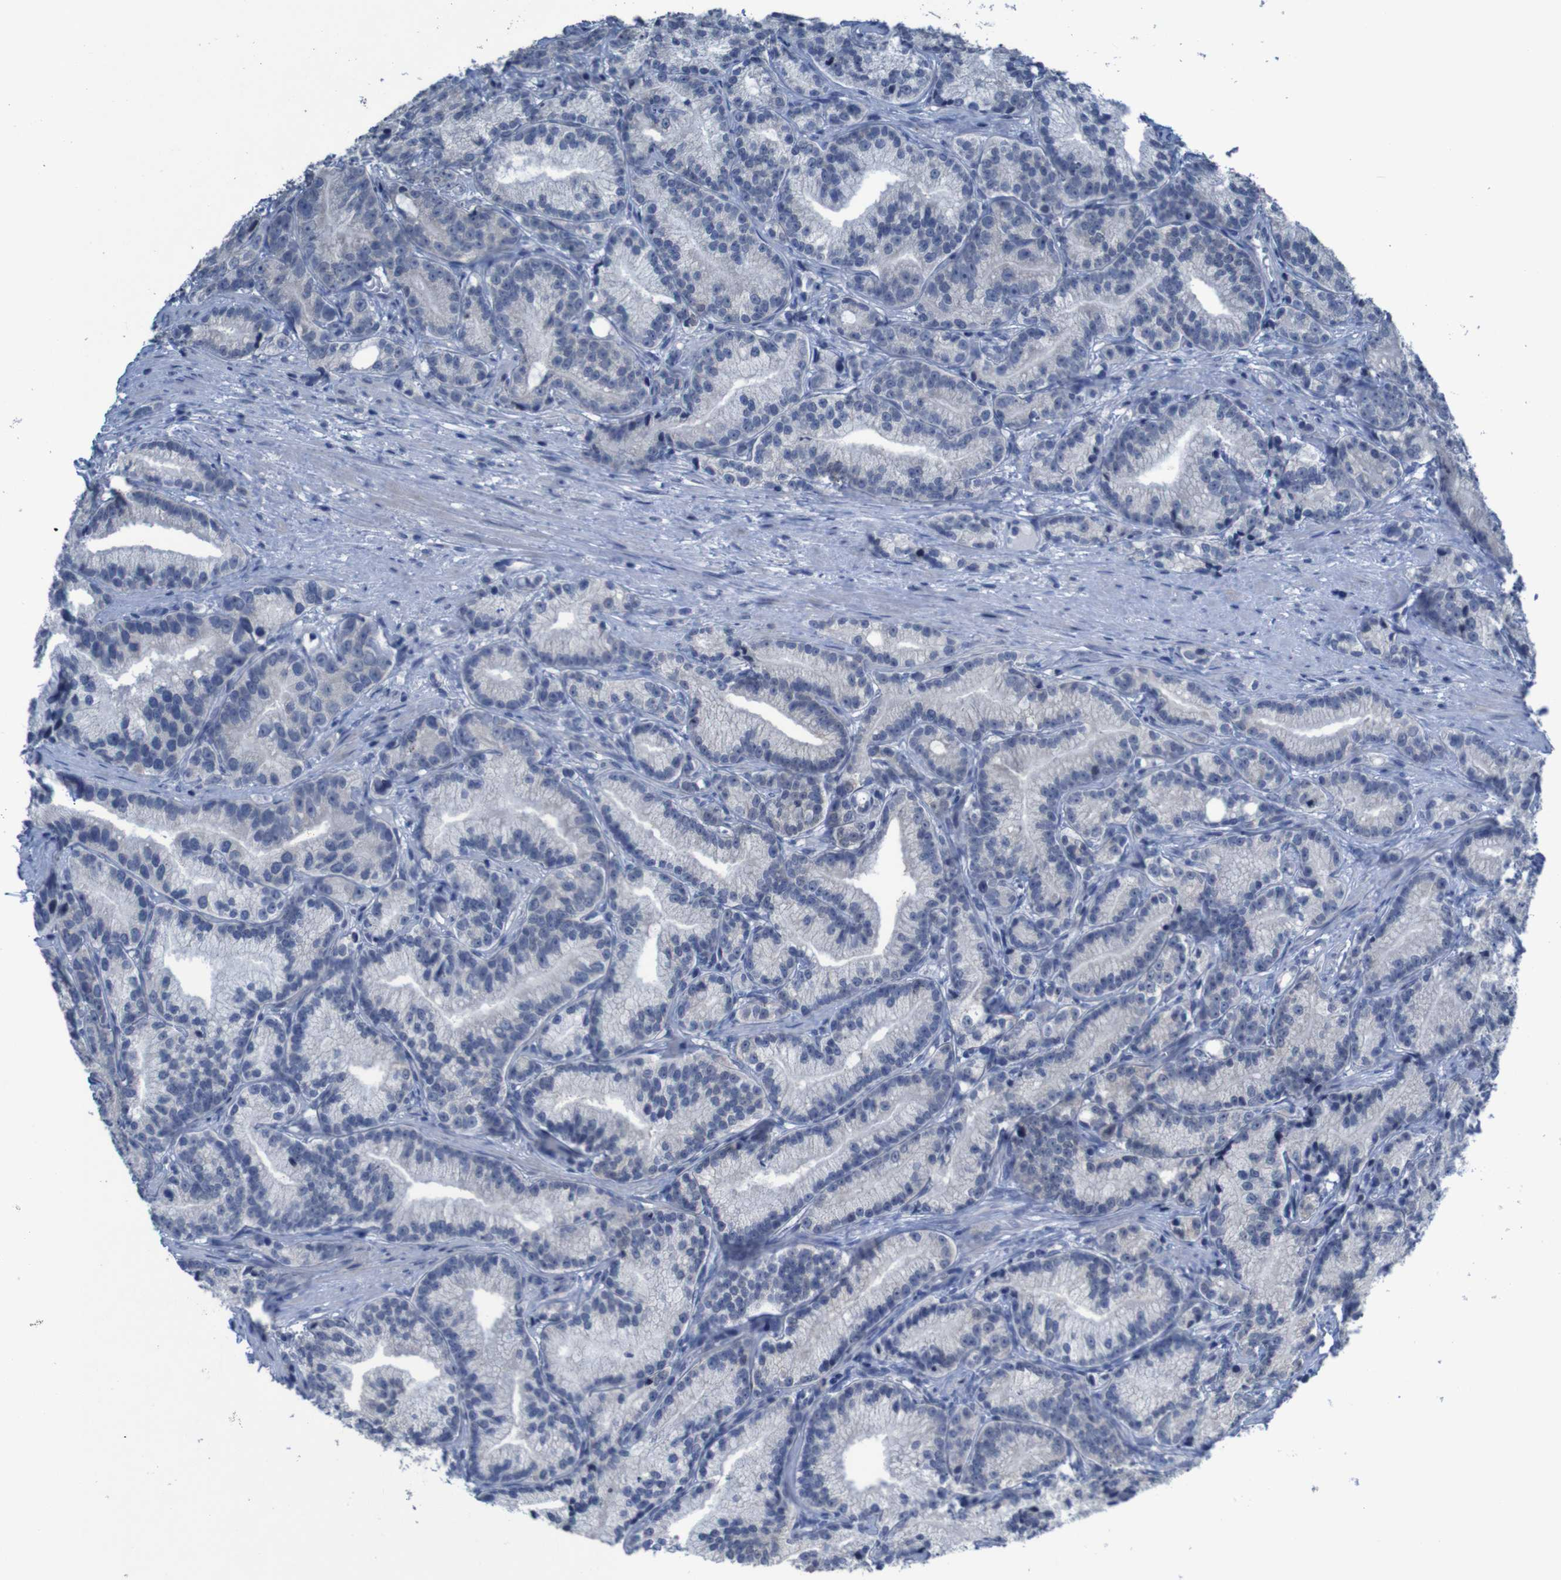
{"staining": {"intensity": "negative", "quantity": "none", "location": "none"}, "tissue": "prostate cancer", "cell_type": "Tumor cells", "image_type": "cancer", "snomed": [{"axis": "morphology", "description": "Adenocarcinoma, Low grade"}, {"axis": "topography", "description": "Prostate"}], "caption": "Tumor cells are negative for brown protein staining in prostate cancer. (DAB (3,3'-diaminobenzidine) immunohistochemistry (IHC) visualized using brightfield microscopy, high magnification).", "gene": "CLDN18", "patient": {"sex": "male", "age": 89}}